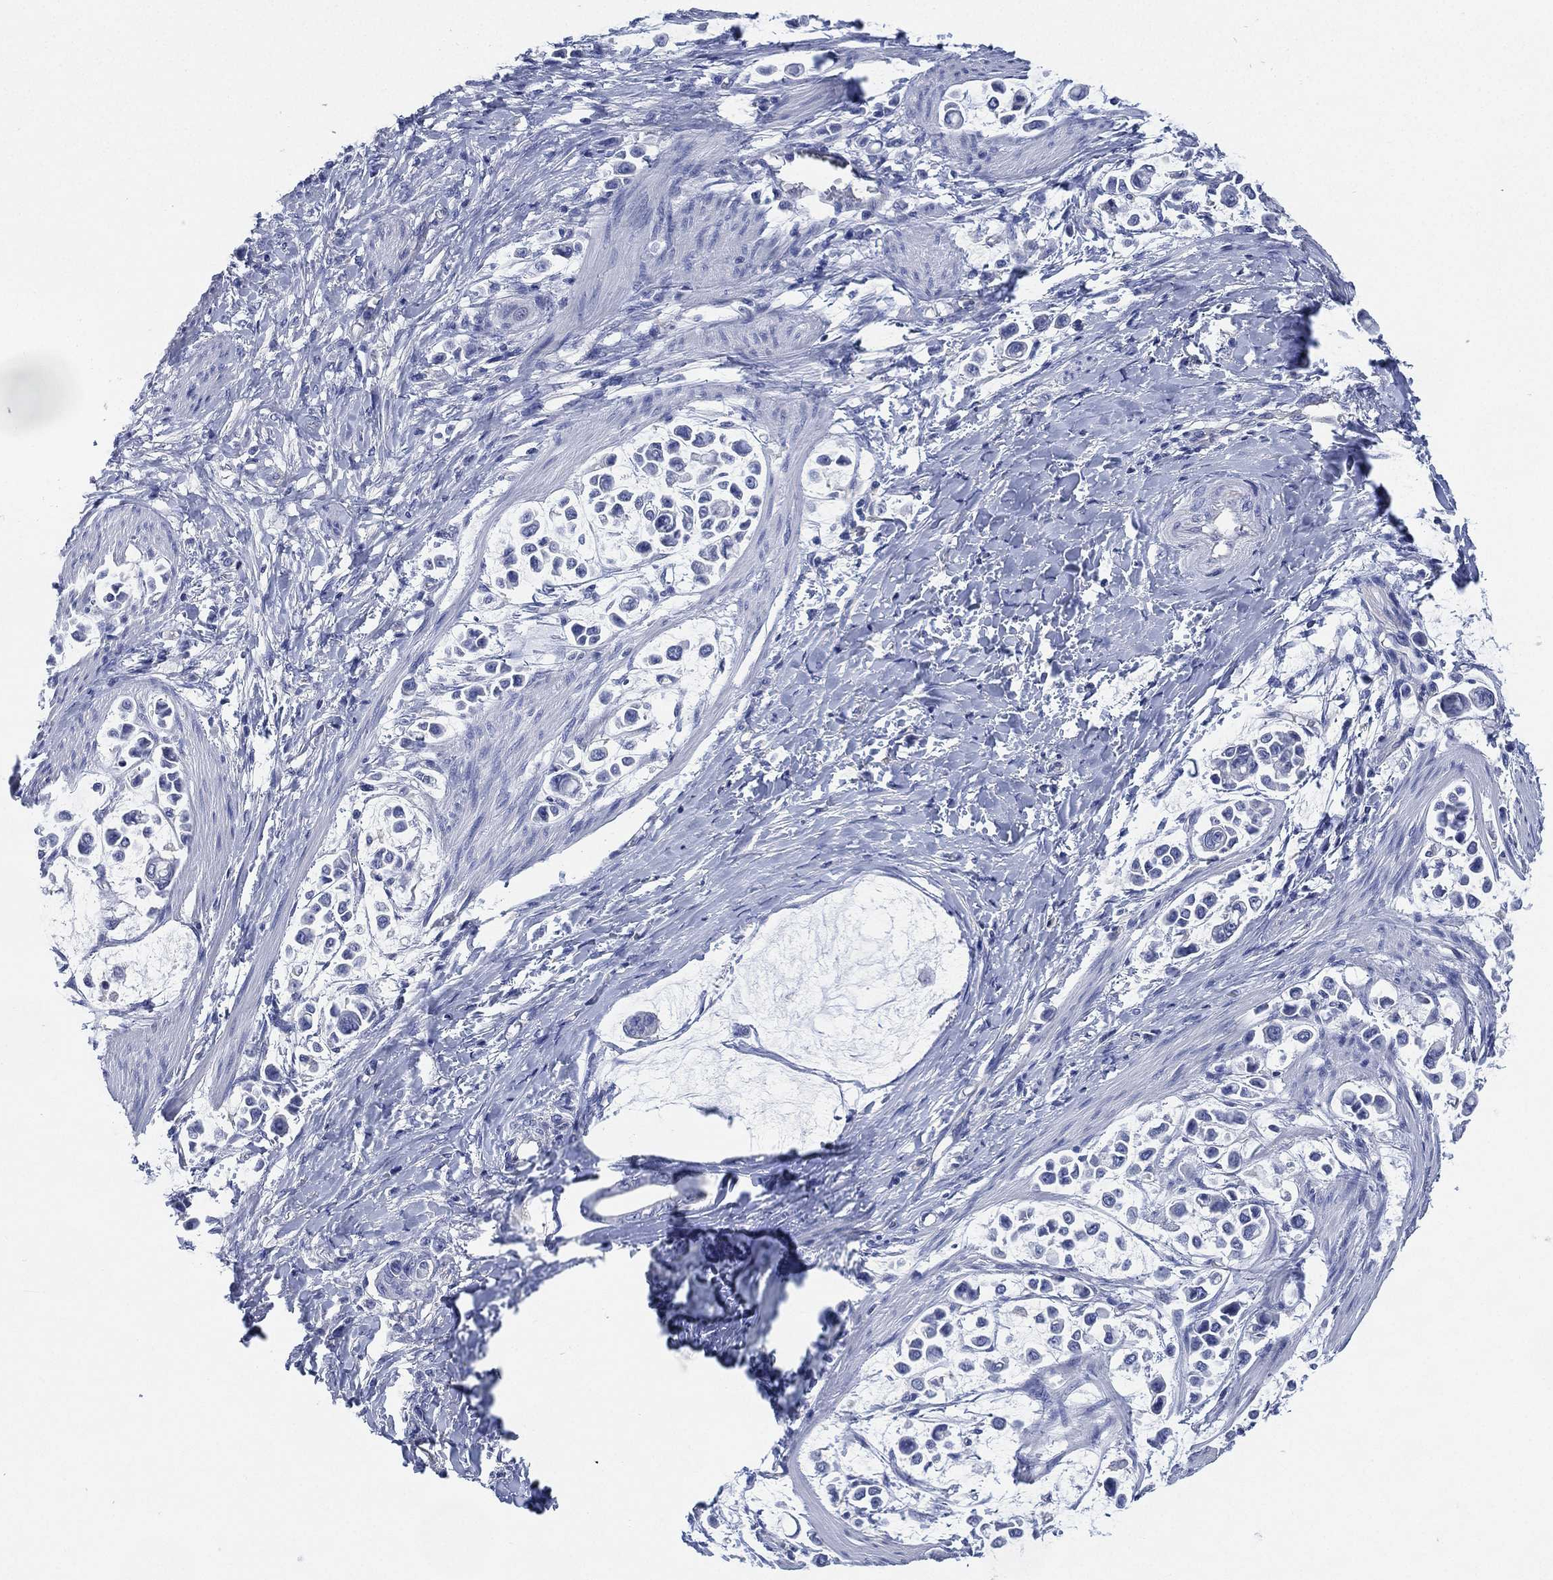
{"staining": {"intensity": "negative", "quantity": "none", "location": "none"}, "tissue": "stomach cancer", "cell_type": "Tumor cells", "image_type": "cancer", "snomed": [{"axis": "morphology", "description": "Adenocarcinoma, NOS"}, {"axis": "topography", "description": "Stomach"}], "caption": "This is an immunohistochemistry micrograph of human adenocarcinoma (stomach). There is no expression in tumor cells.", "gene": "CCDC70", "patient": {"sex": "male", "age": 82}}